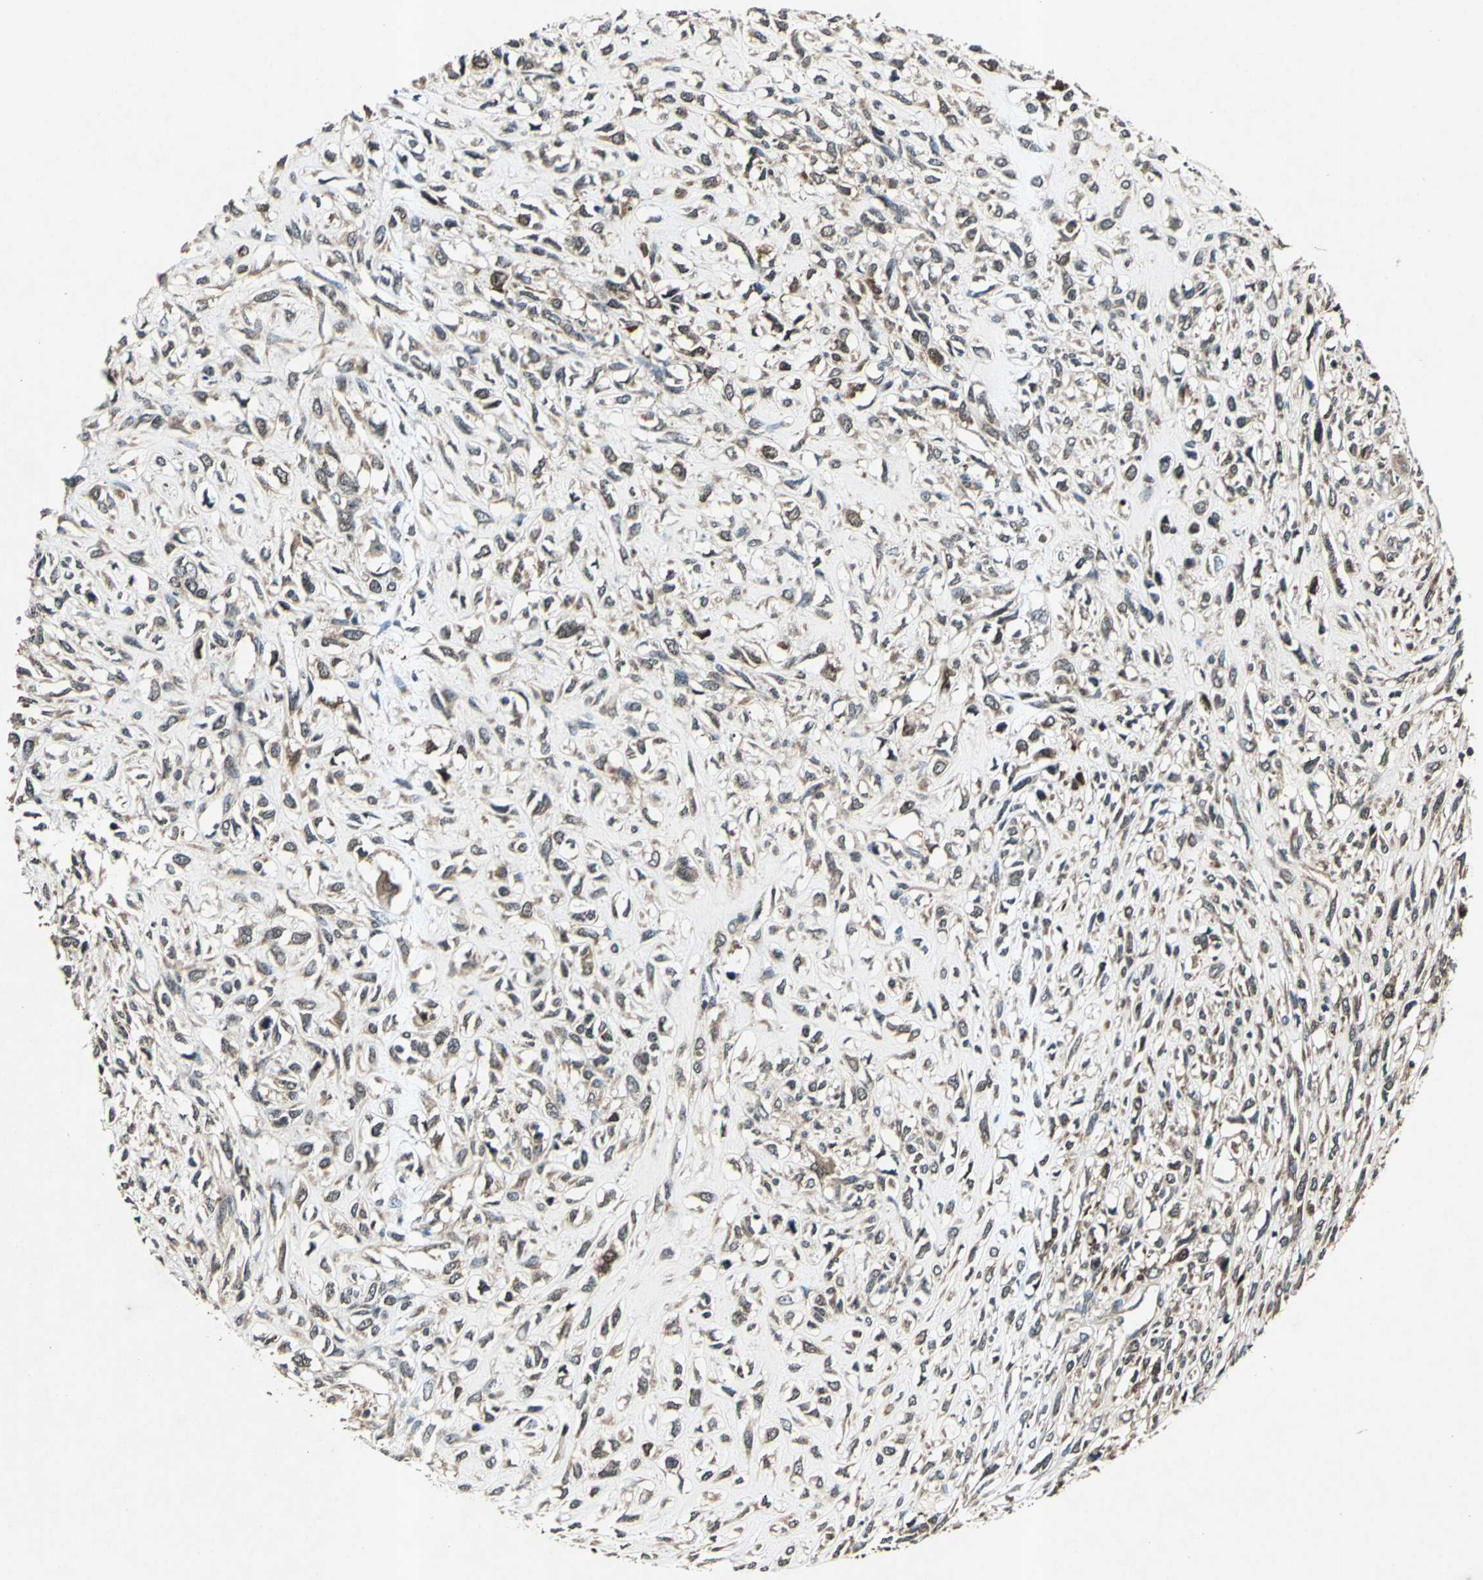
{"staining": {"intensity": "weak", "quantity": ">75%", "location": "cytoplasmic/membranous"}, "tissue": "head and neck cancer", "cell_type": "Tumor cells", "image_type": "cancer", "snomed": [{"axis": "morphology", "description": "Necrosis, NOS"}, {"axis": "morphology", "description": "Neoplasm, malignant, NOS"}, {"axis": "topography", "description": "Salivary gland"}, {"axis": "topography", "description": "Head-Neck"}], "caption": "An immunohistochemistry photomicrograph of neoplastic tissue is shown. Protein staining in brown shows weak cytoplasmic/membranous positivity in head and neck cancer (malignant neoplasm) within tumor cells. The protein of interest is stained brown, and the nuclei are stained in blue (DAB IHC with brightfield microscopy, high magnification).", "gene": "AHSA1", "patient": {"sex": "male", "age": 43}}